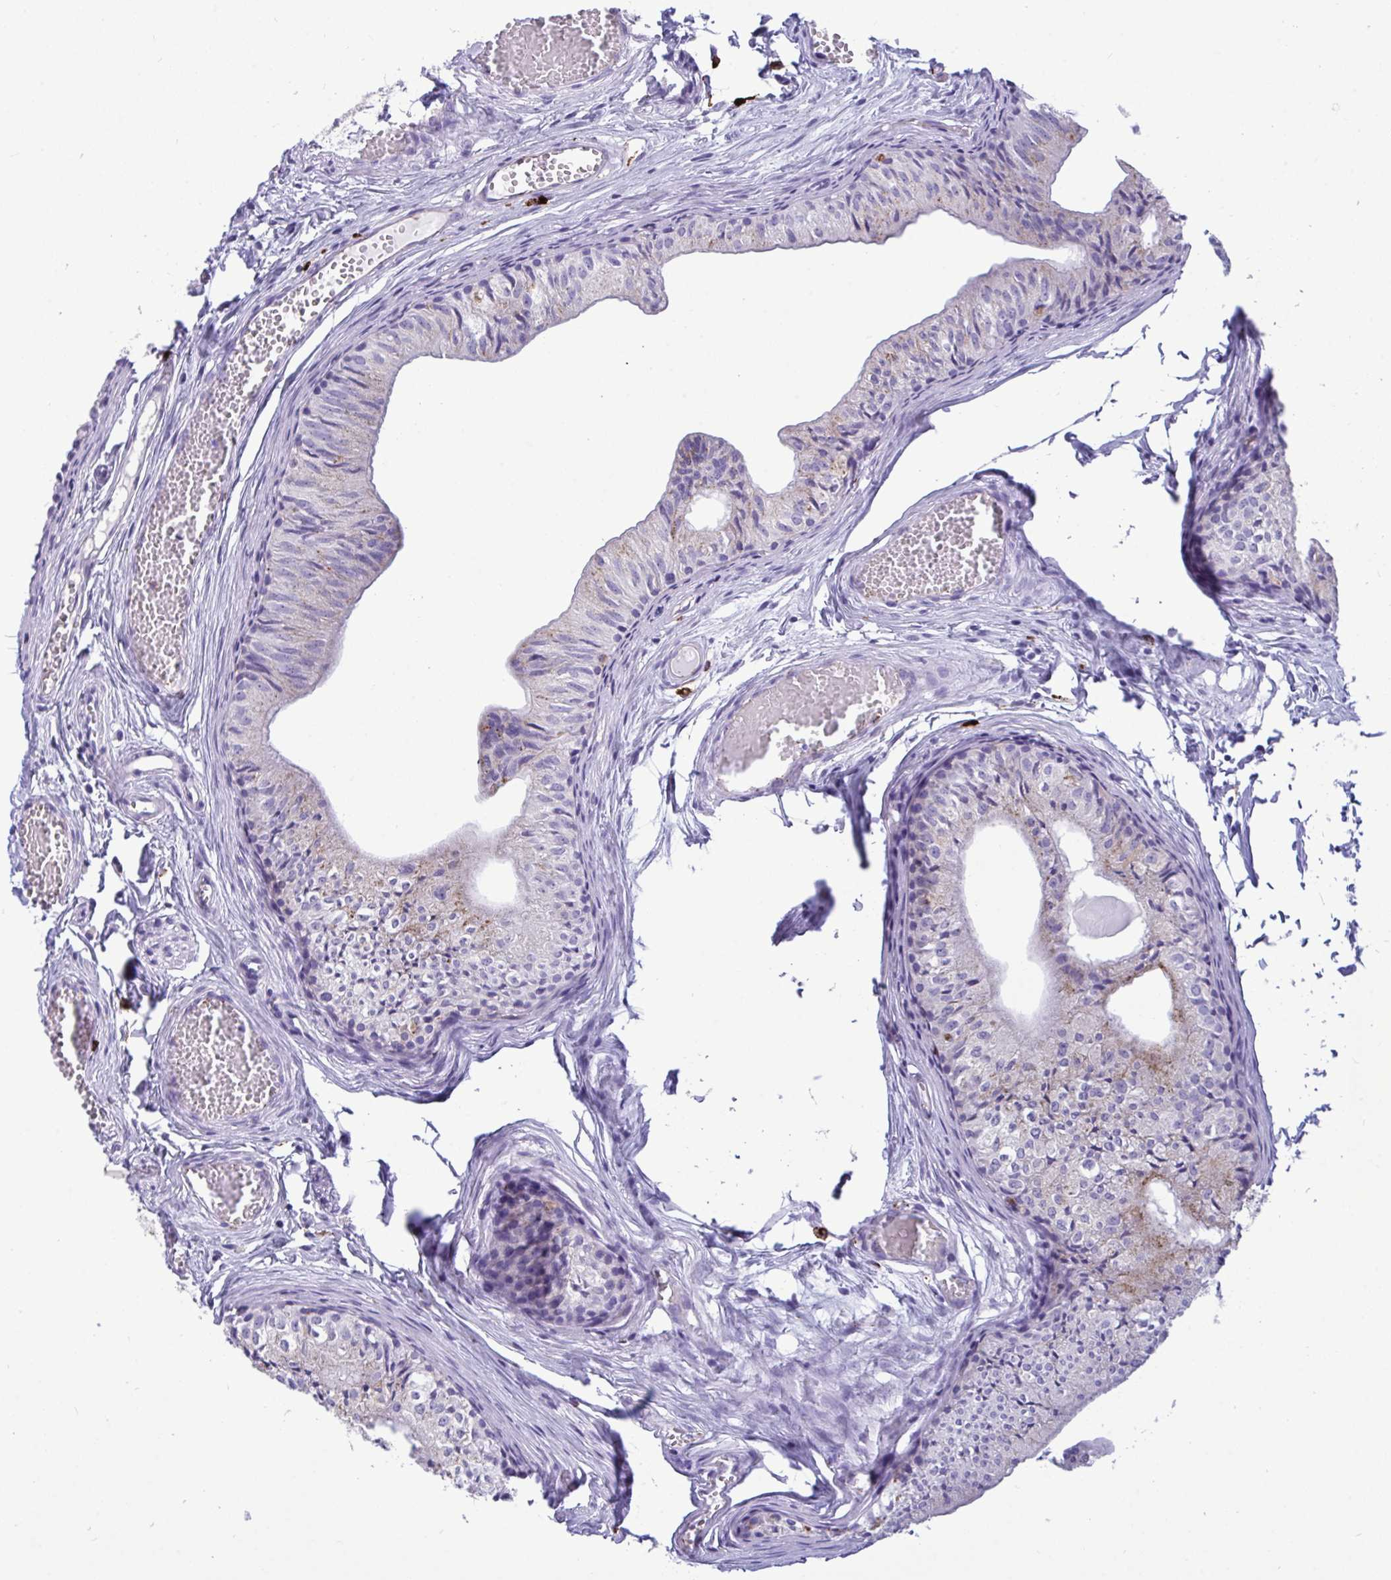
{"staining": {"intensity": "weak", "quantity": "<25%", "location": "cytoplasmic/membranous"}, "tissue": "epididymis", "cell_type": "Glandular cells", "image_type": "normal", "snomed": [{"axis": "morphology", "description": "Normal tissue, NOS"}, {"axis": "topography", "description": "Epididymis"}], "caption": "Immunohistochemistry (IHC) histopathology image of normal epididymis: human epididymis stained with DAB (3,3'-diaminobenzidine) demonstrates no significant protein expression in glandular cells. (Stains: DAB immunohistochemistry (IHC) with hematoxylin counter stain, Microscopy: brightfield microscopy at high magnification).", "gene": "CPVL", "patient": {"sex": "male", "age": 25}}